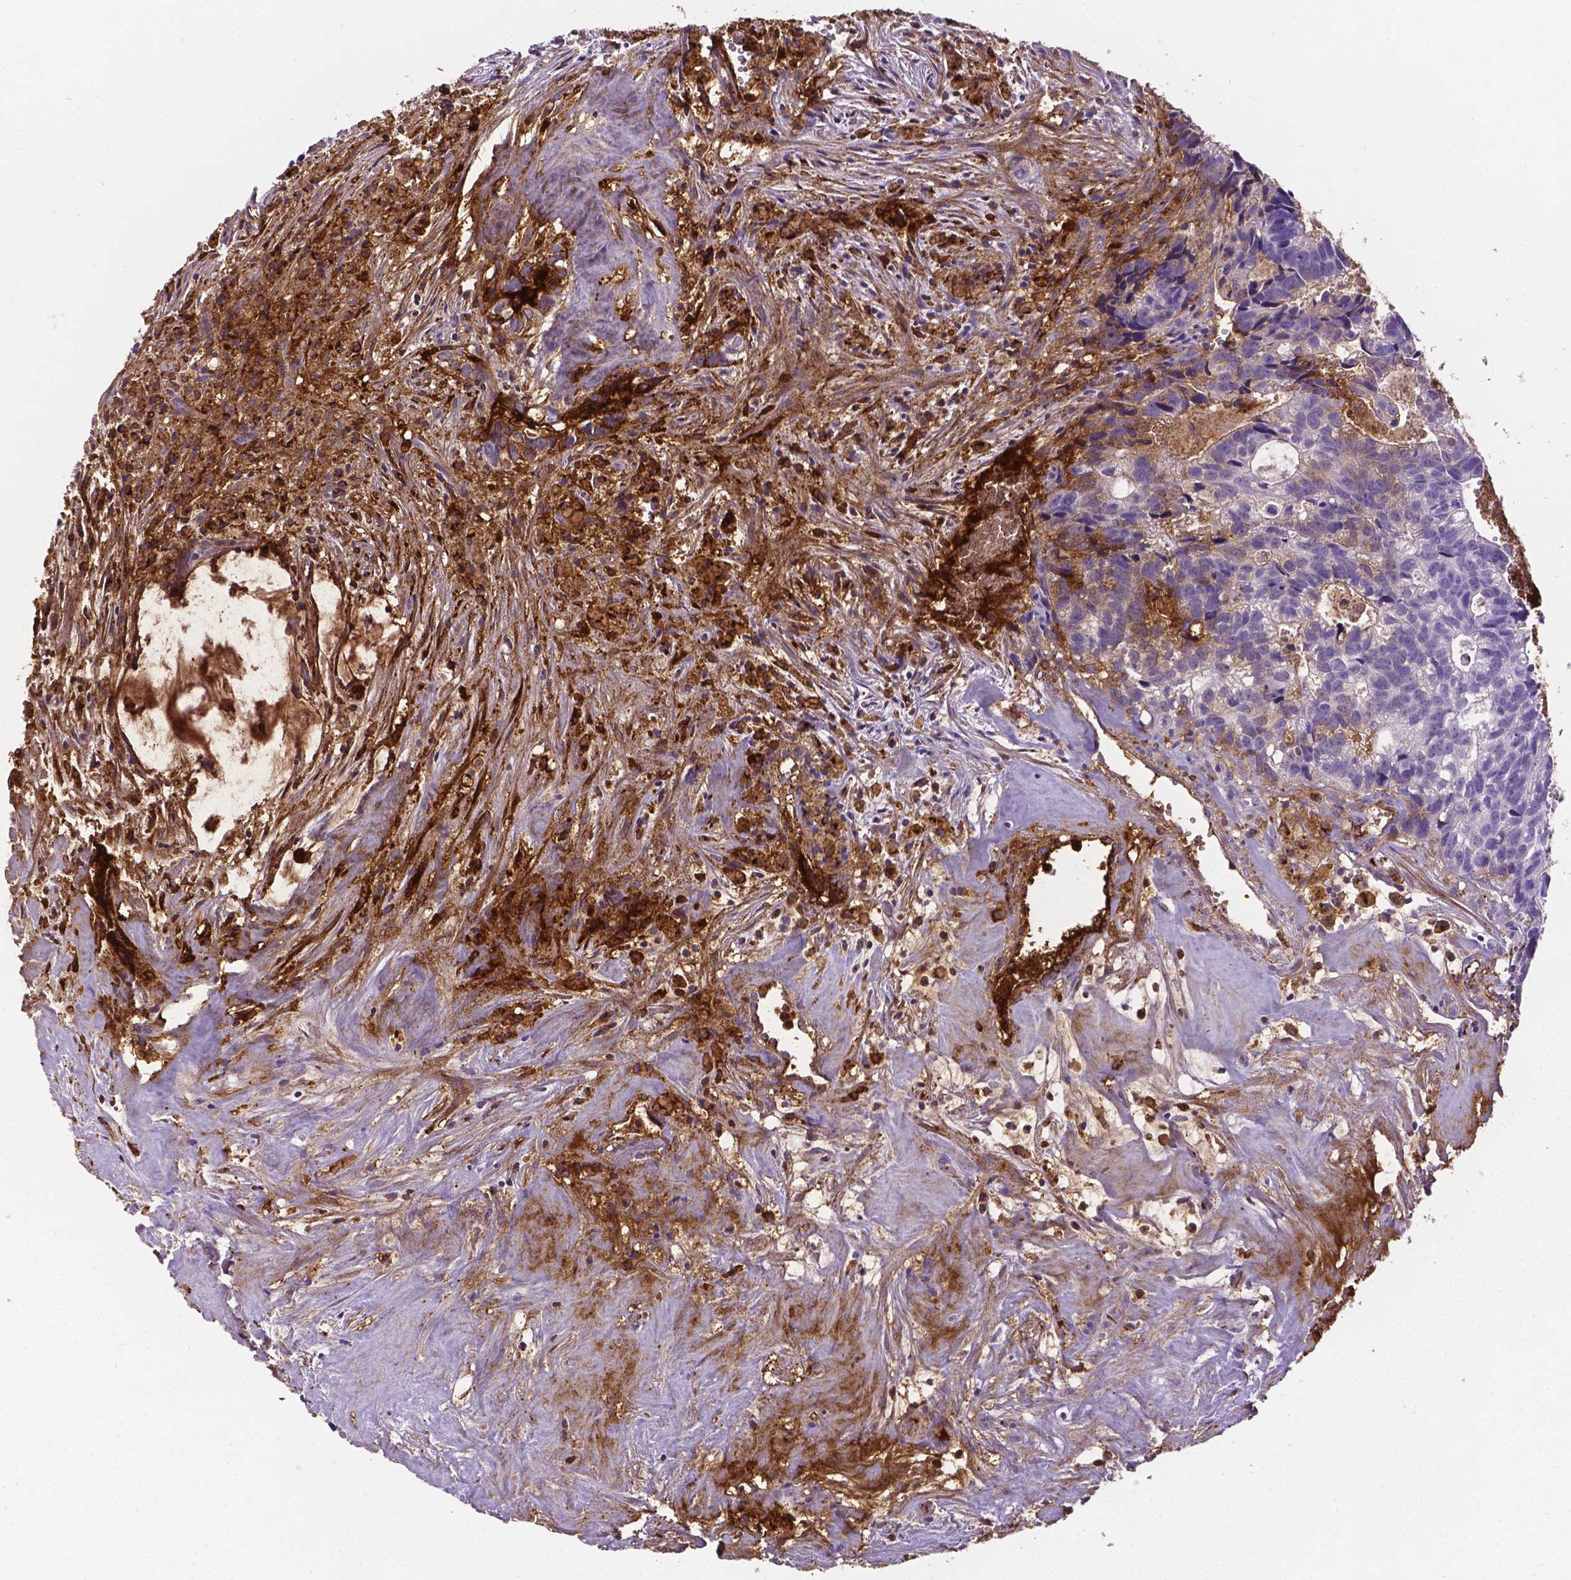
{"staining": {"intensity": "negative", "quantity": "none", "location": "none"}, "tissue": "head and neck cancer", "cell_type": "Tumor cells", "image_type": "cancer", "snomed": [{"axis": "morphology", "description": "Adenocarcinoma, NOS"}, {"axis": "topography", "description": "Head-Neck"}], "caption": "High power microscopy micrograph of an IHC photomicrograph of head and neck adenocarcinoma, revealing no significant positivity in tumor cells.", "gene": "APOE", "patient": {"sex": "male", "age": 62}}